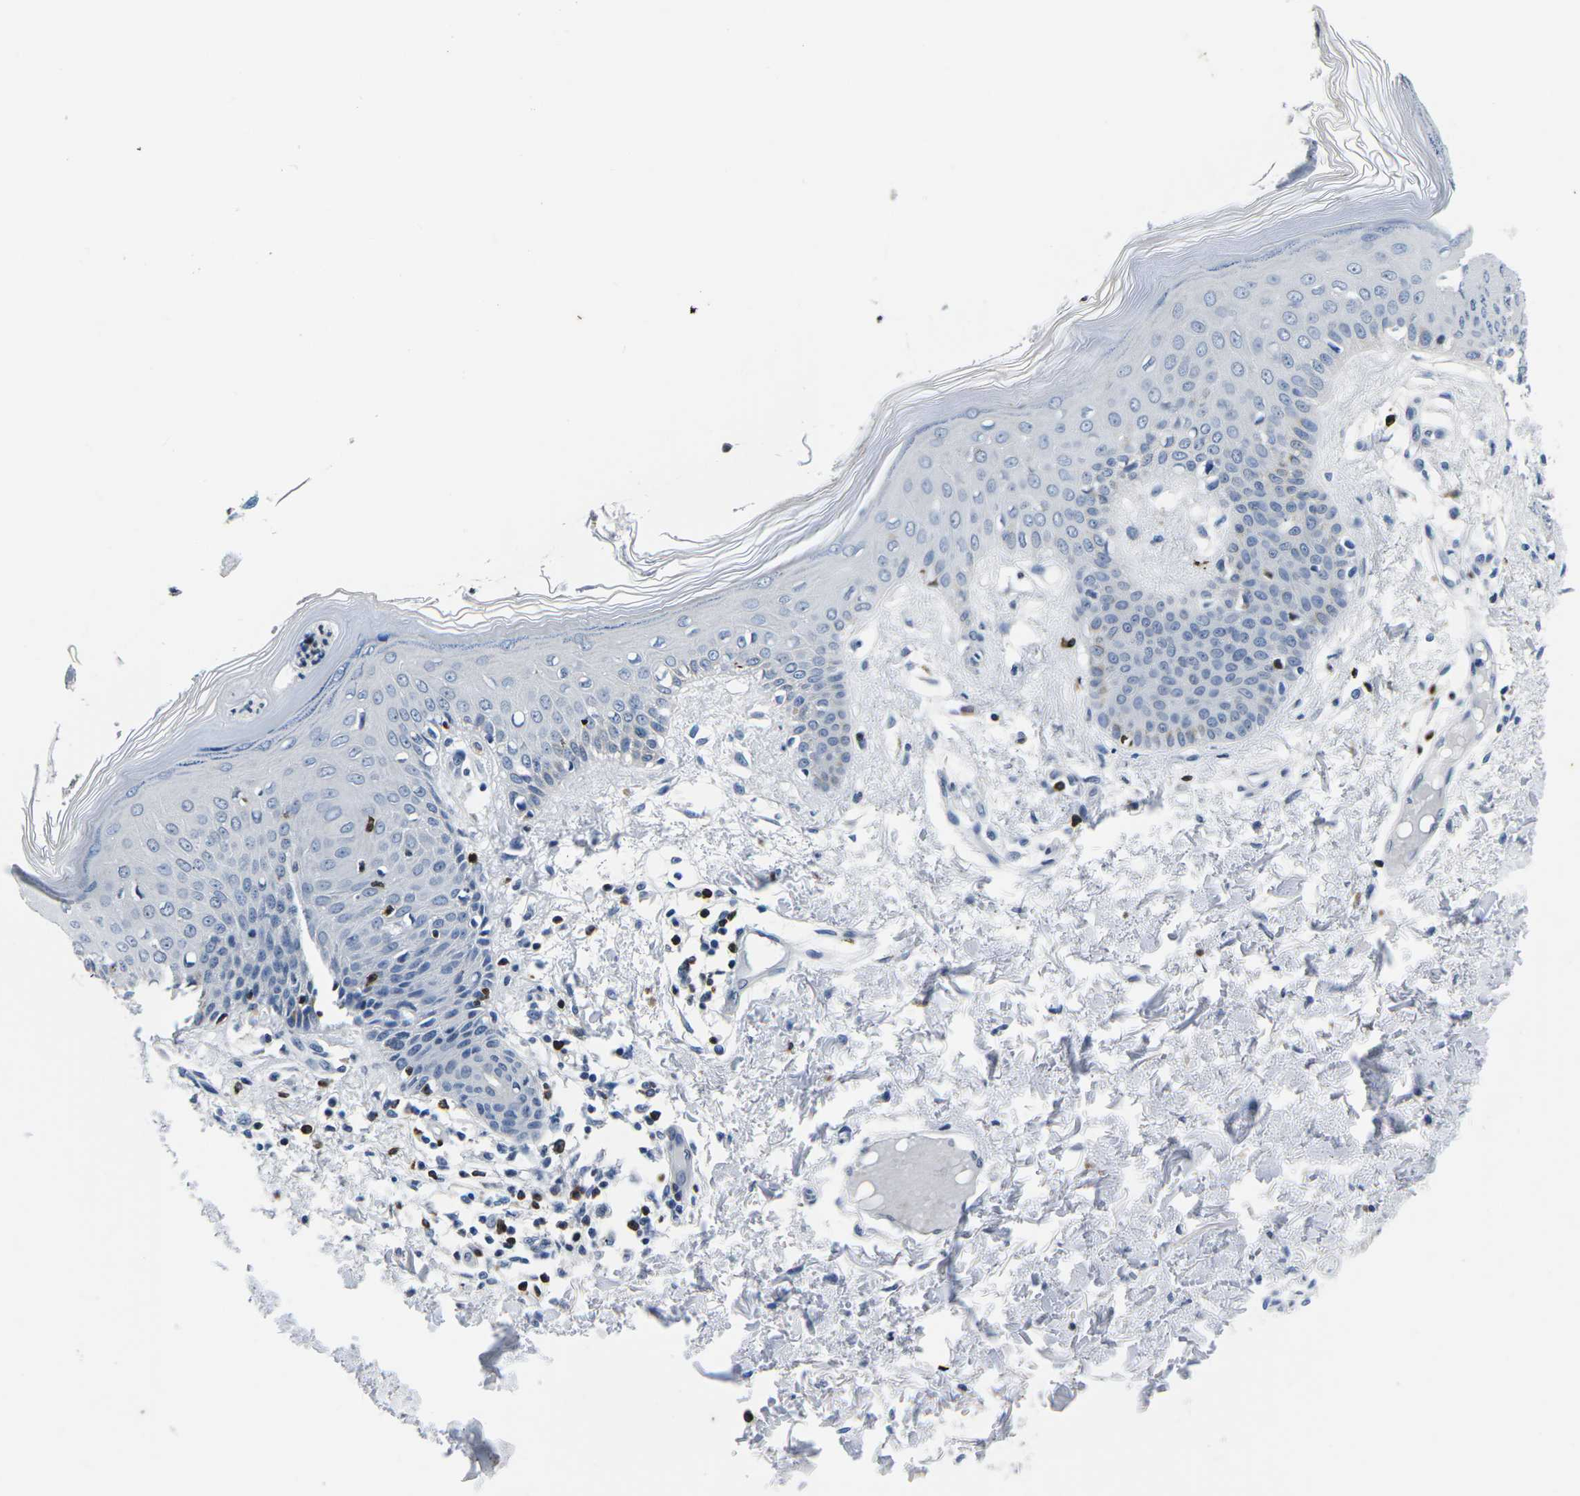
{"staining": {"intensity": "negative", "quantity": "none", "location": "none"}, "tissue": "skin", "cell_type": "Fibroblasts", "image_type": "normal", "snomed": [{"axis": "morphology", "description": "Normal tissue, NOS"}, {"axis": "topography", "description": "Skin"}], "caption": "This is a micrograph of IHC staining of benign skin, which shows no positivity in fibroblasts. (Stains: DAB (3,3'-diaminobenzidine) immunohistochemistry (IHC) with hematoxylin counter stain, Microscopy: brightfield microscopy at high magnification).", "gene": "CTSW", "patient": {"sex": "male", "age": 53}}